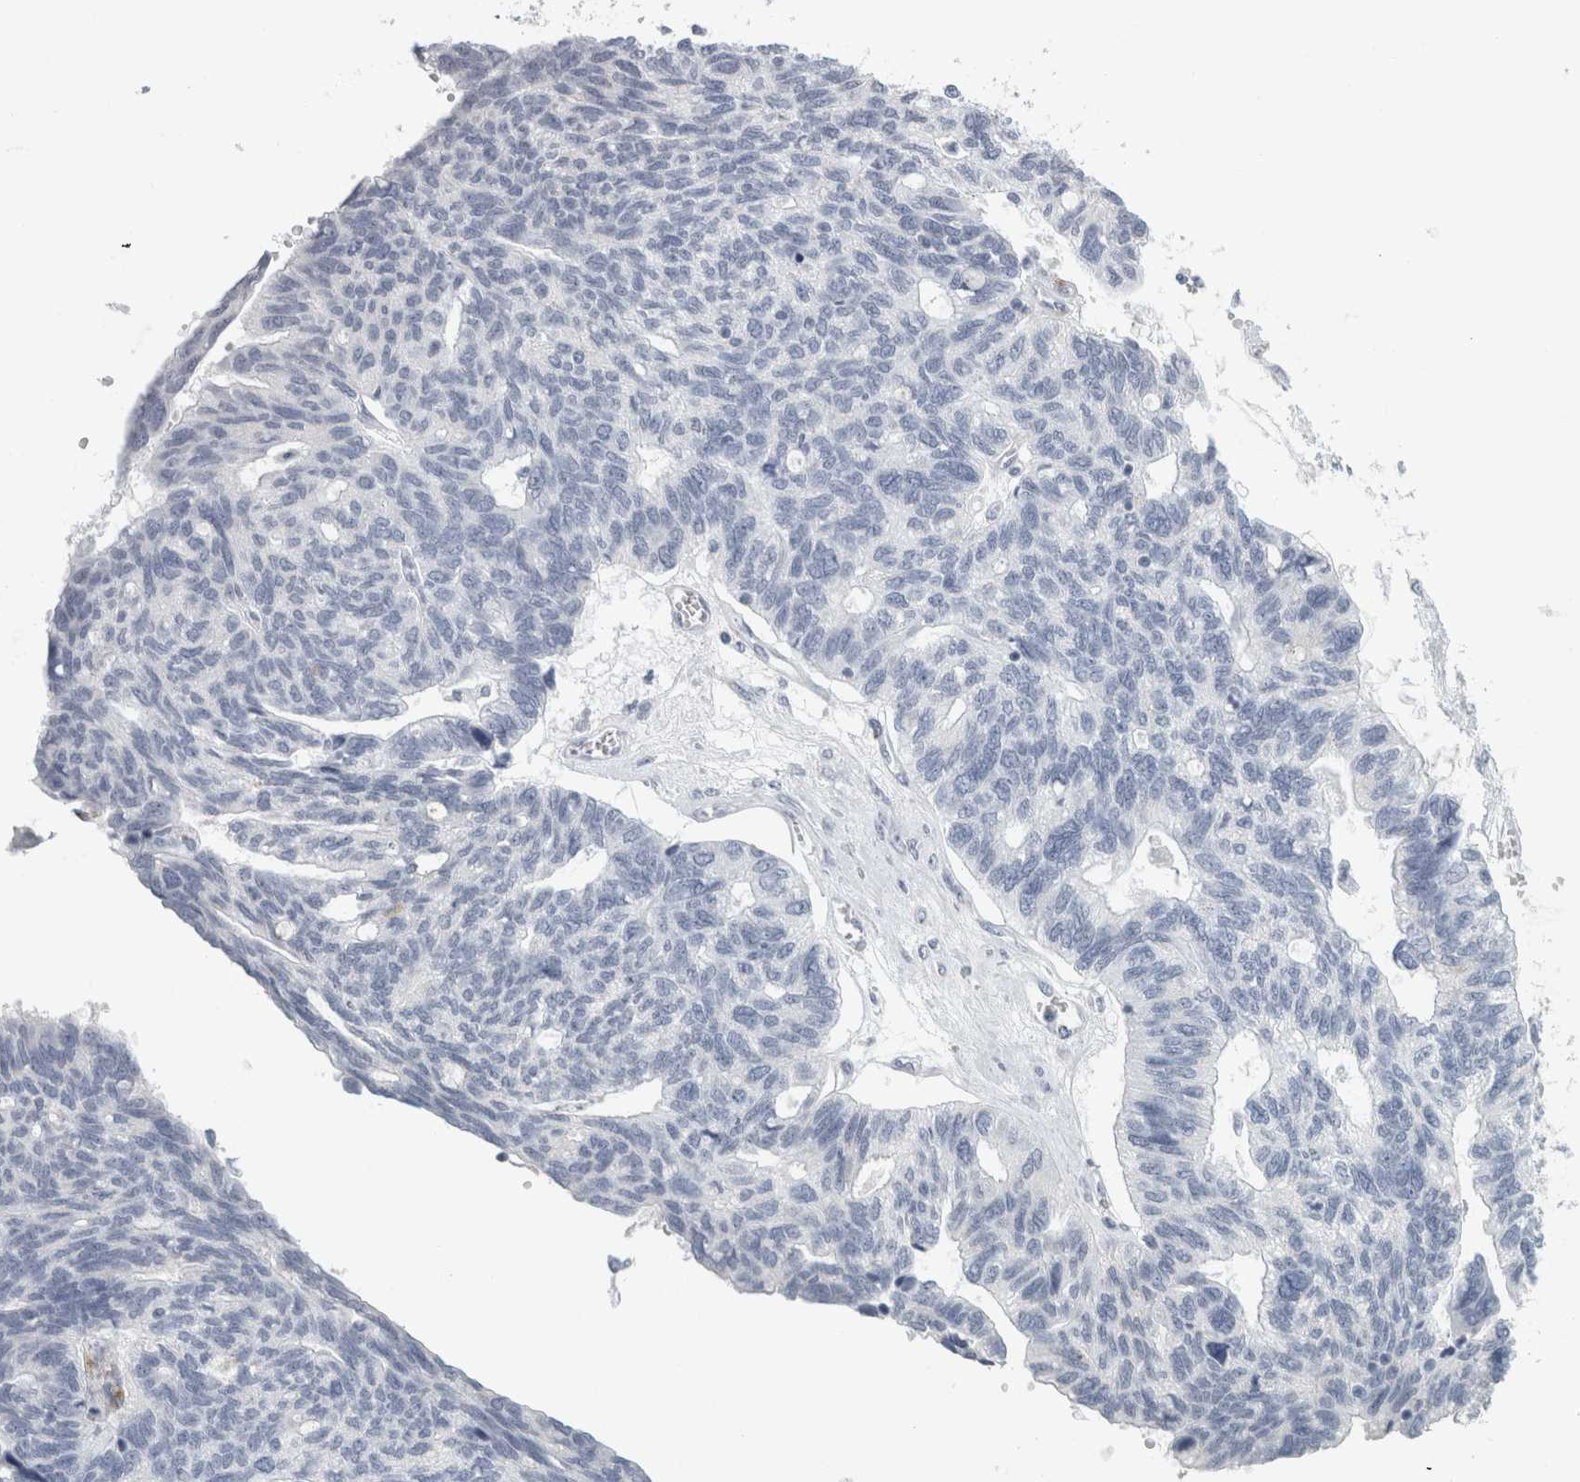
{"staining": {"intensity": "negative", "quantity": "none", "location": "none"}, "tissue": "ovarian cancer", "cell_type": "Tumor cells", "image_type": "cancer", "snomed": [{"axis": "morphology", "description": "Cystadenocarcinoma, serous, NOS"}, {"axis": "topography", "description": "Ovary"}], "caption": "There is no significant expression in tumor cells of ovarian serous cystadenocarcinoma.", "gene": "CPE", "patient": {"sex": "female", "age": 79}}